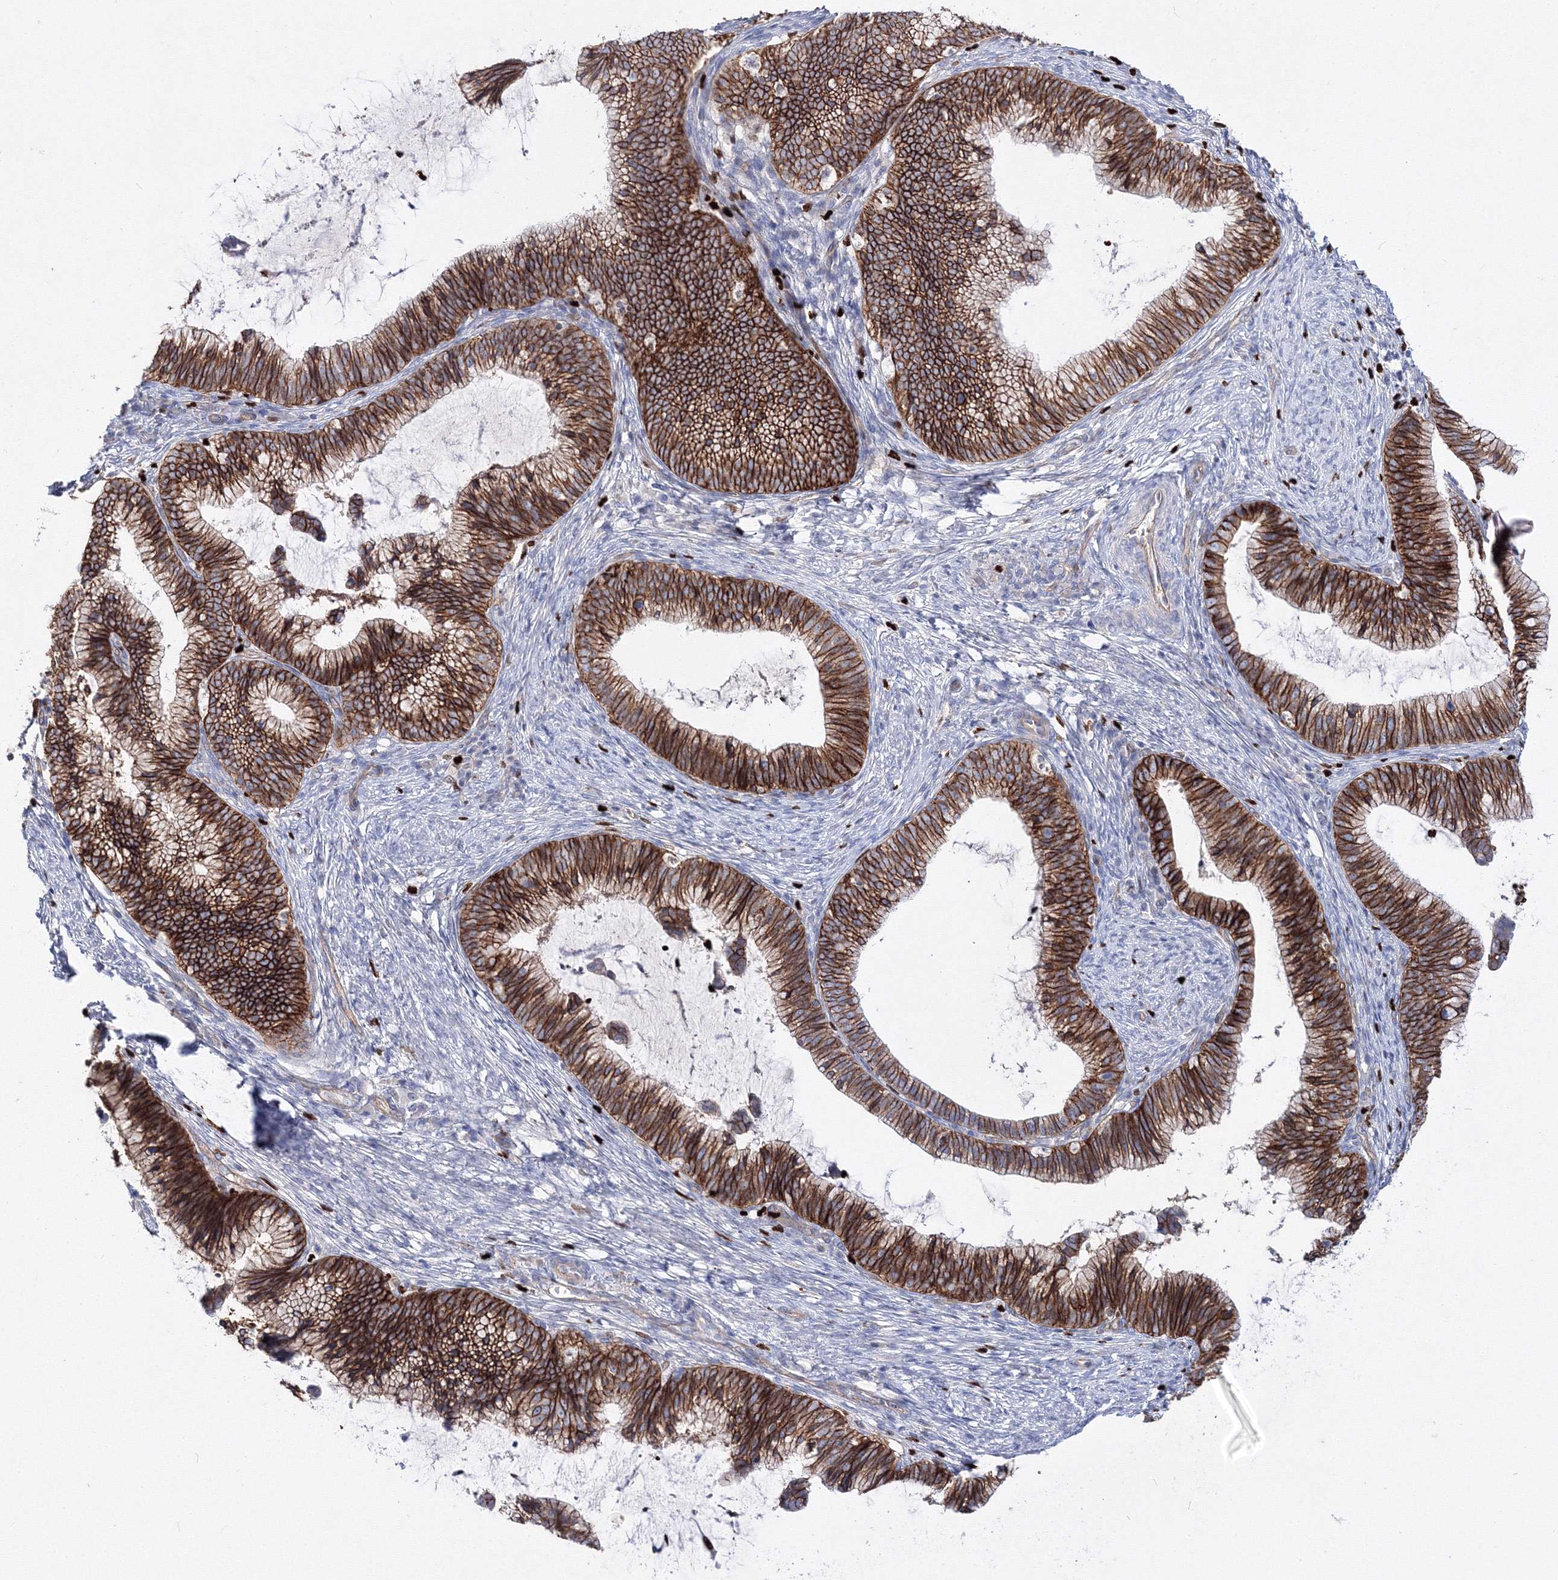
{"staining": {"intensity": "strong", "quantity": ">75%", "location": "cytoplasmic/membranous"}, "tissue": "cervical cancer", "cell_type": "Tumor cells", "image_type": "cancer", "snomed": [{"axis": "morphology", "description": "Adenocarcinoma, NOS"}, {"axis": "topography", "description": "Cervix"}], "caption": "An image showing strong cytoplasmic/membranous expression in about >75% of tumor cells in cervical cancer, as visualized by brown immunohistochemical staining.", "gene": "C11orf52", "patient": {"sex": "female", "age": 36}}